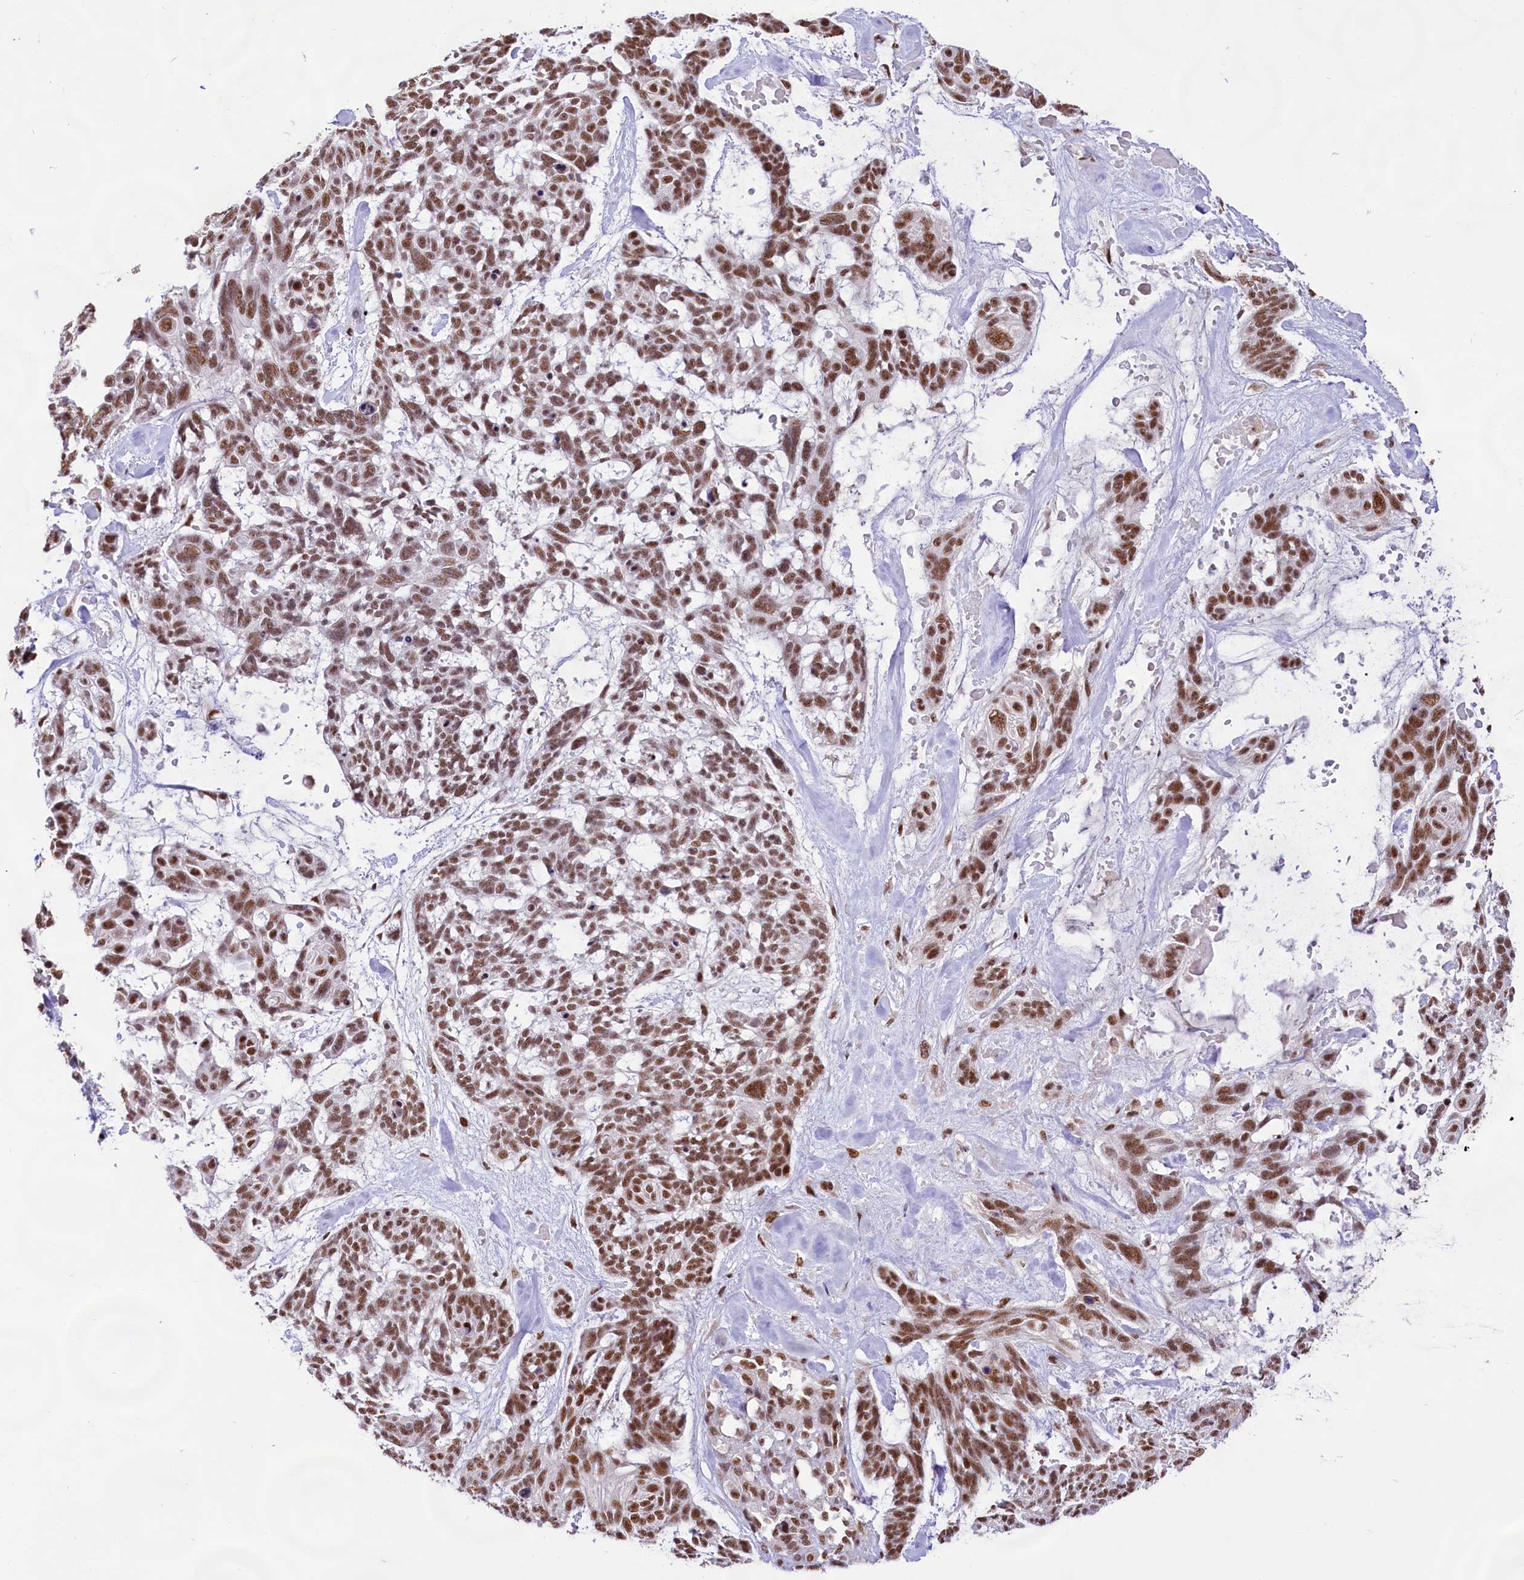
{"staining": {"intensity": "moderate", "quantity": ">75%", "location": "nuclear"}, "tissue": "skin cancer", "cell_type": "Tumor cells", "image_type": "cancer", "snomed": [{"axis": "morphology", "description": "Basal cell carcinoma"}, {"axis": "topography", "description": "Skin"}], "caption": "Tumor cells display moderate nuclear expression in about >75% of cells in basal cell carcinoma (skin).", "gene": "HIRA", "patient": {"sex": "male", "age": 88}}